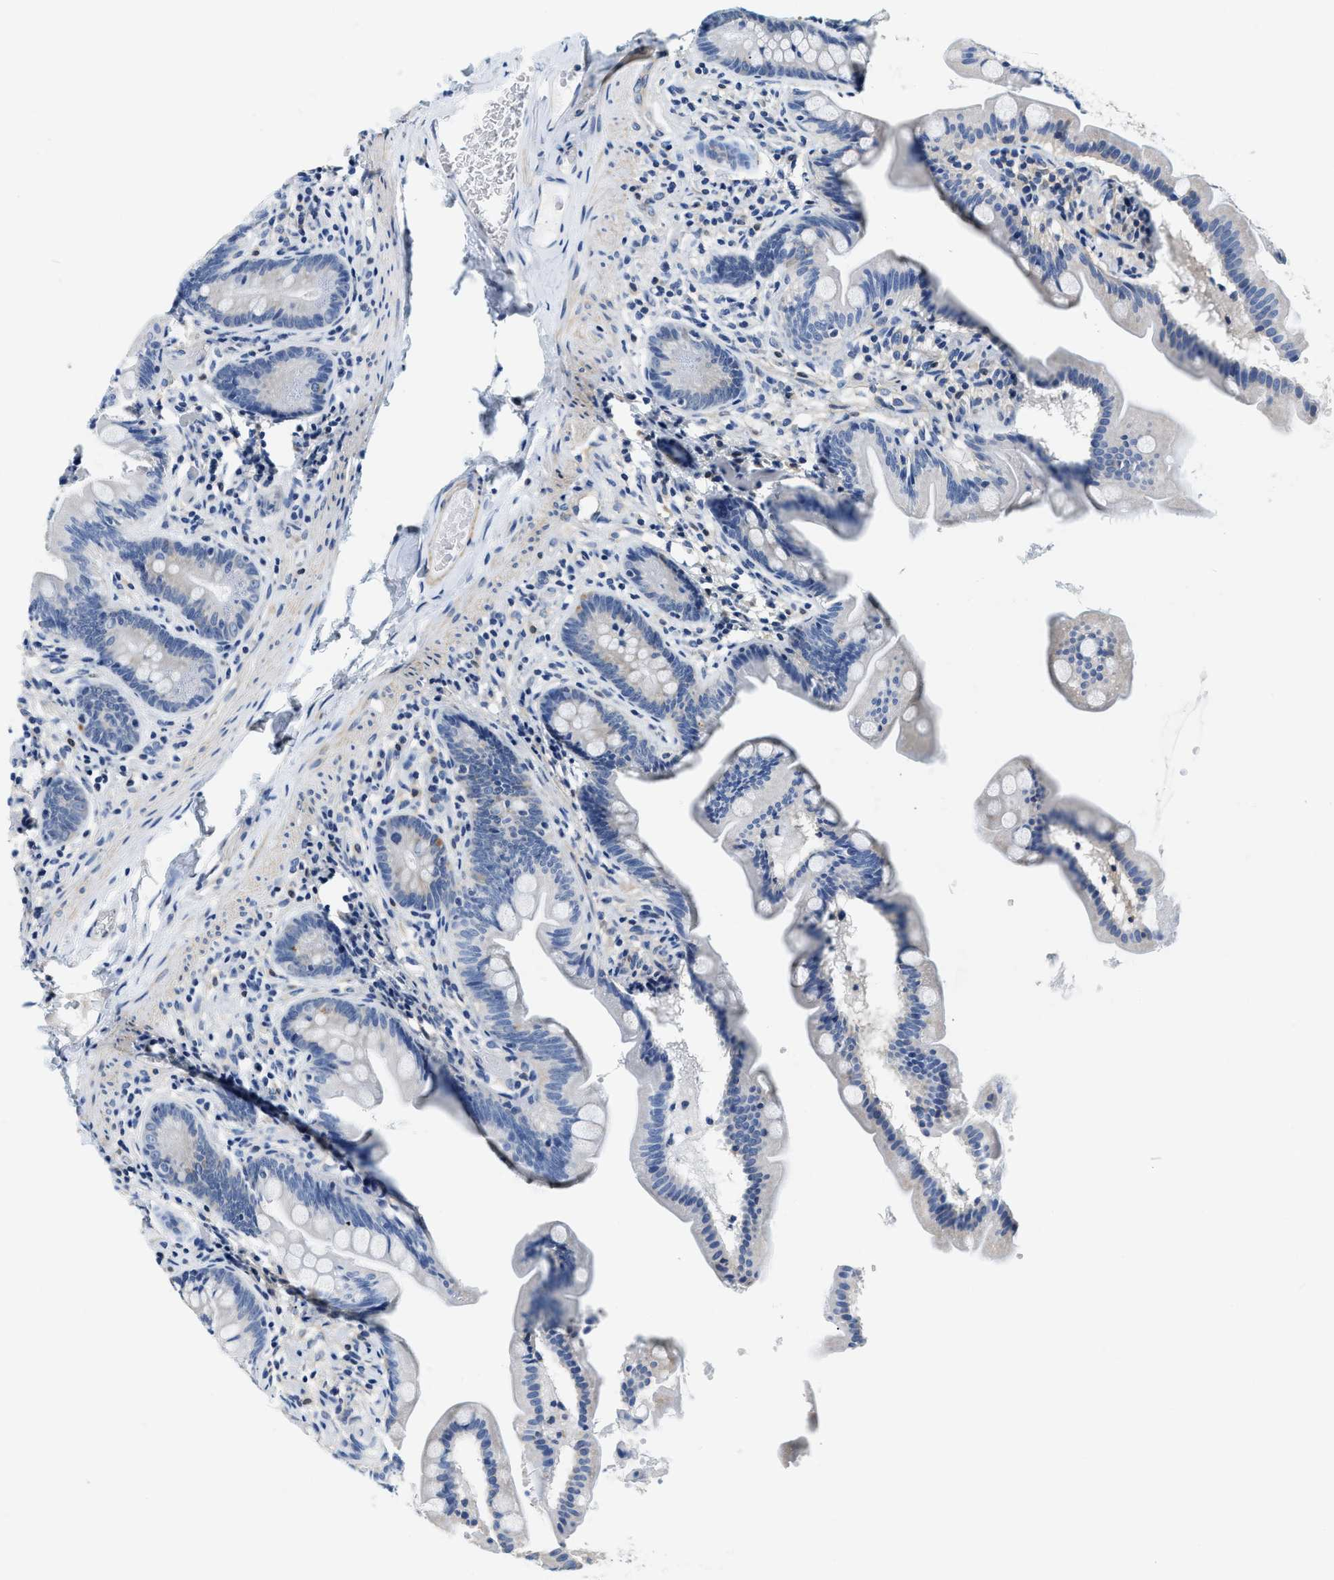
{"staining": {"intensity": "negative", "quantity": "none", "location": "none"}, "tissue": "small intestine", "cell_type": "Glandular cells", "image_type": "normal", "snomed": [{"axis": "morphology", "description": "Normal tissue, NOS"}, {"axis": "topography", "description": "Small intestine"}], "caption": "A high-resolution micrograph shows immunohistochemistry (IHC) staining of unremarkable small intestine, which shows no significant positivity in glandular cells.", "gene": "EIF2AK2", "patient": {"sex": "female", "age": 56}}